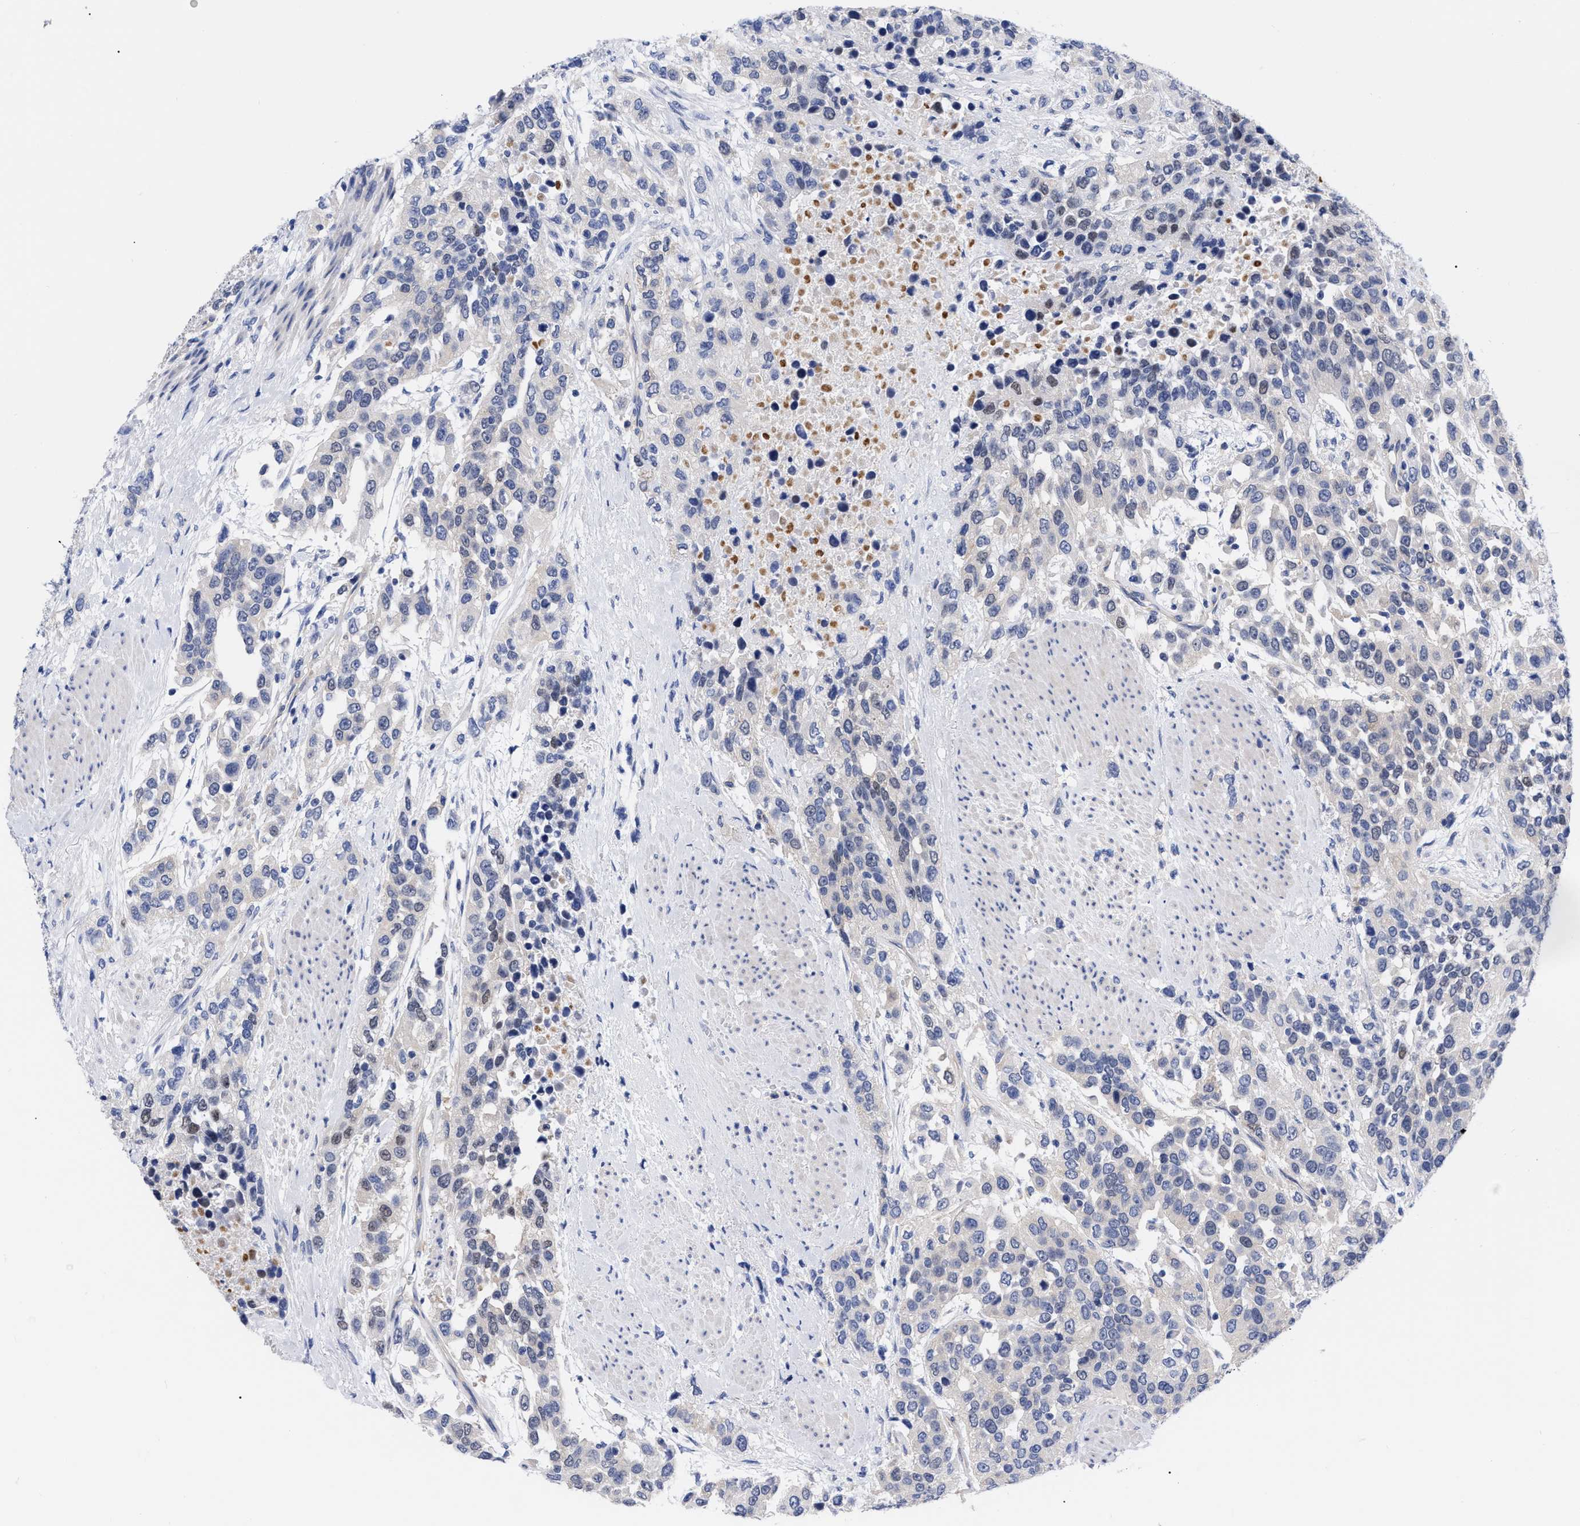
{"staining": {"intensity": "weak", "quantity": "<25%", "location": "nuclear"}, "tissue": "urothelial cancer", "cell_type": "Tumor cells", "image_type": "cancer", "snomed": [{"axis": "morphology", "description": "Urothelial carcinoma, High grade"}, {"axis": "topography", "description": "Urinary bladder"}], "caption": "The histopathology image displays no significant positivity in tumor cells of high-grade urothelial carcinoma. The staining was performed using DAB to visualize the protein expression in brown, while the nuclei were stained in blue with hematoxylin (Magnification: 20x).", "gene": "IRAG2", "patient": {"sex": "female", "age": 80}}